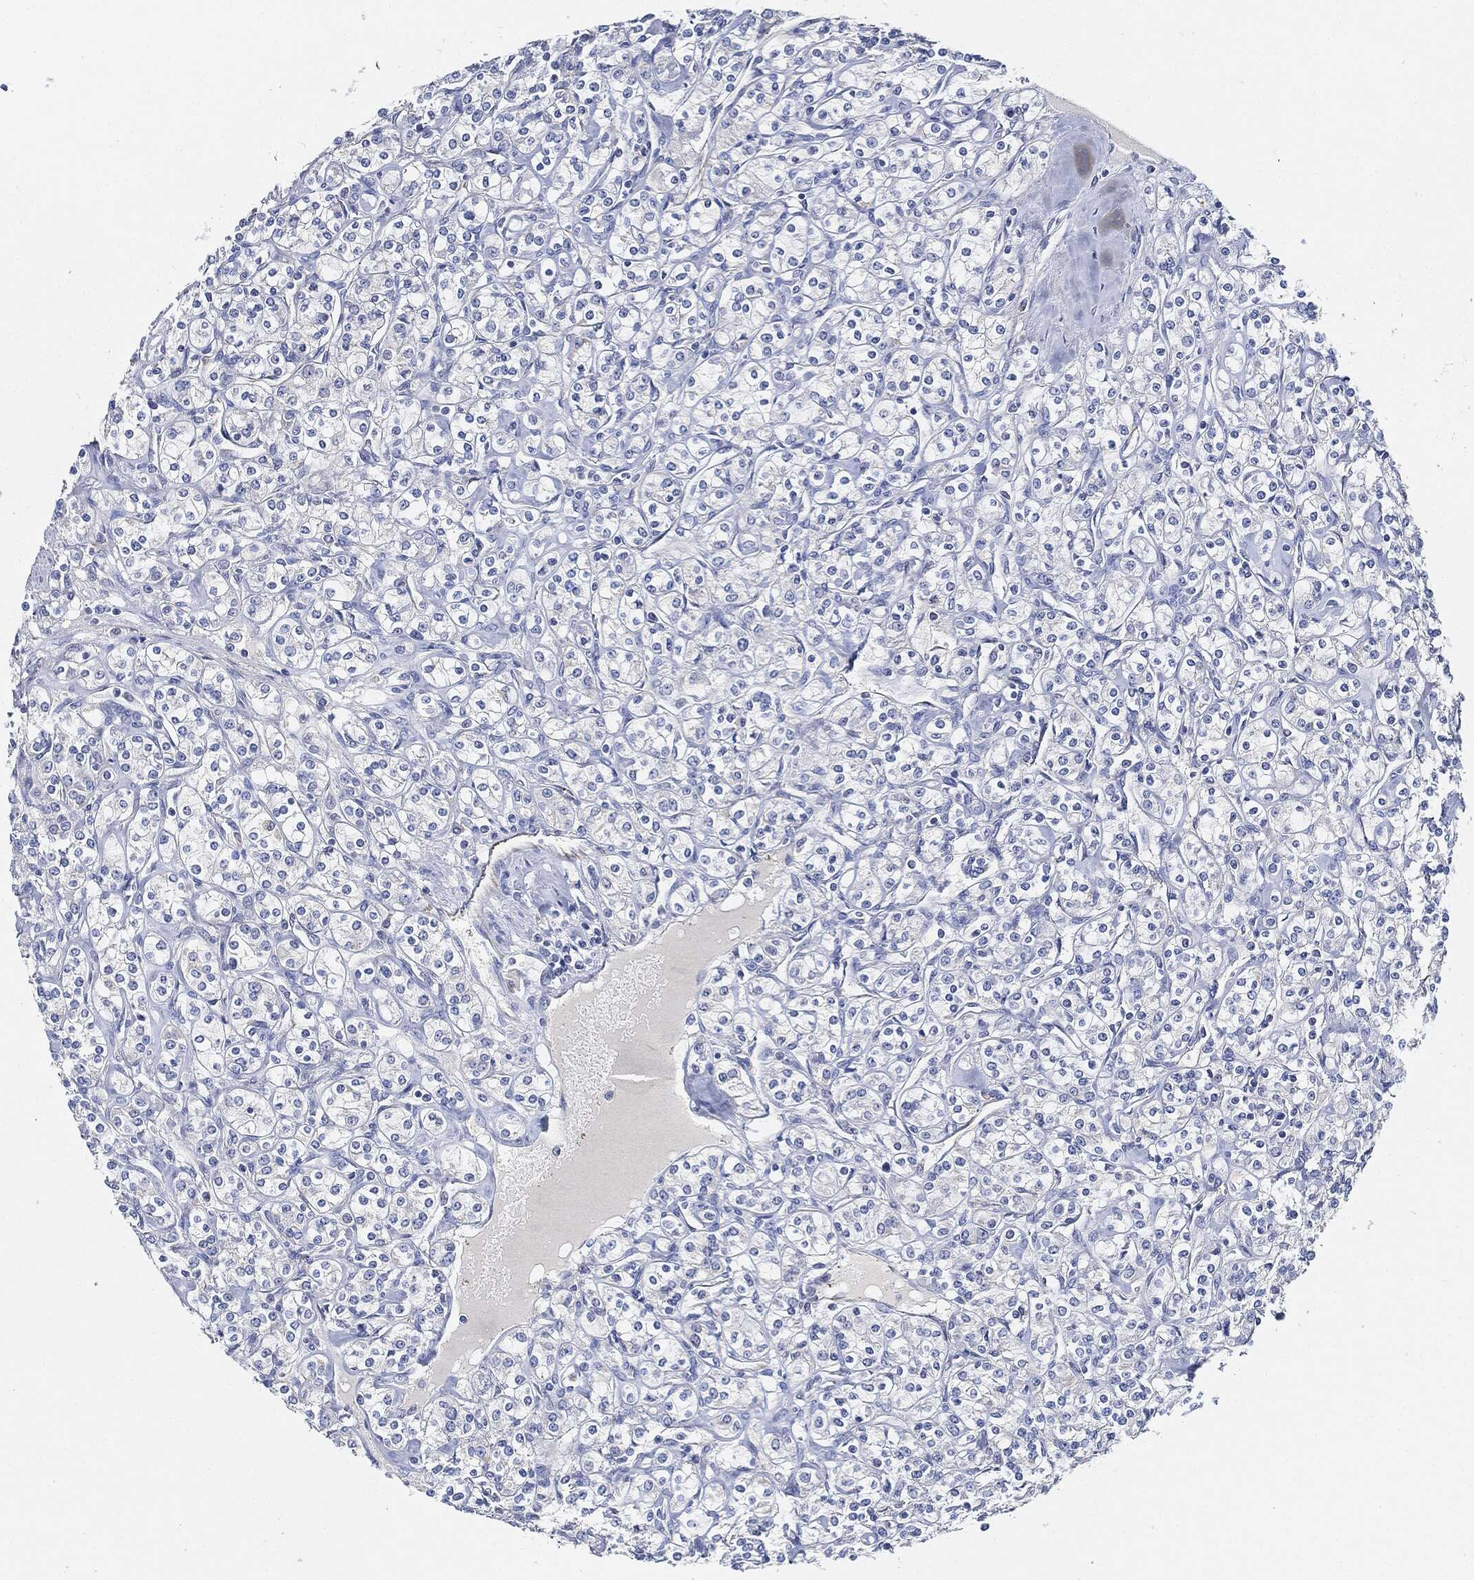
{"staining": {"intensity": "negative", "quantity": "none", "location": "none"}, "tissue": "renal cancer", "cell_type": "Tumor cells", "image_type": "cancer", "snomed": [{"axis": "morphology", "description": "Adenocarcinoma, NOS"}, {"axis": "topography", "description": "Kidney"}], "caption": "Tumor cells show no significant protein staining in renal cancer. (DAB immunohistochemistry, high magnification).", "gene": "THSD1", "patient": {"sex": "male", "age": 77}}